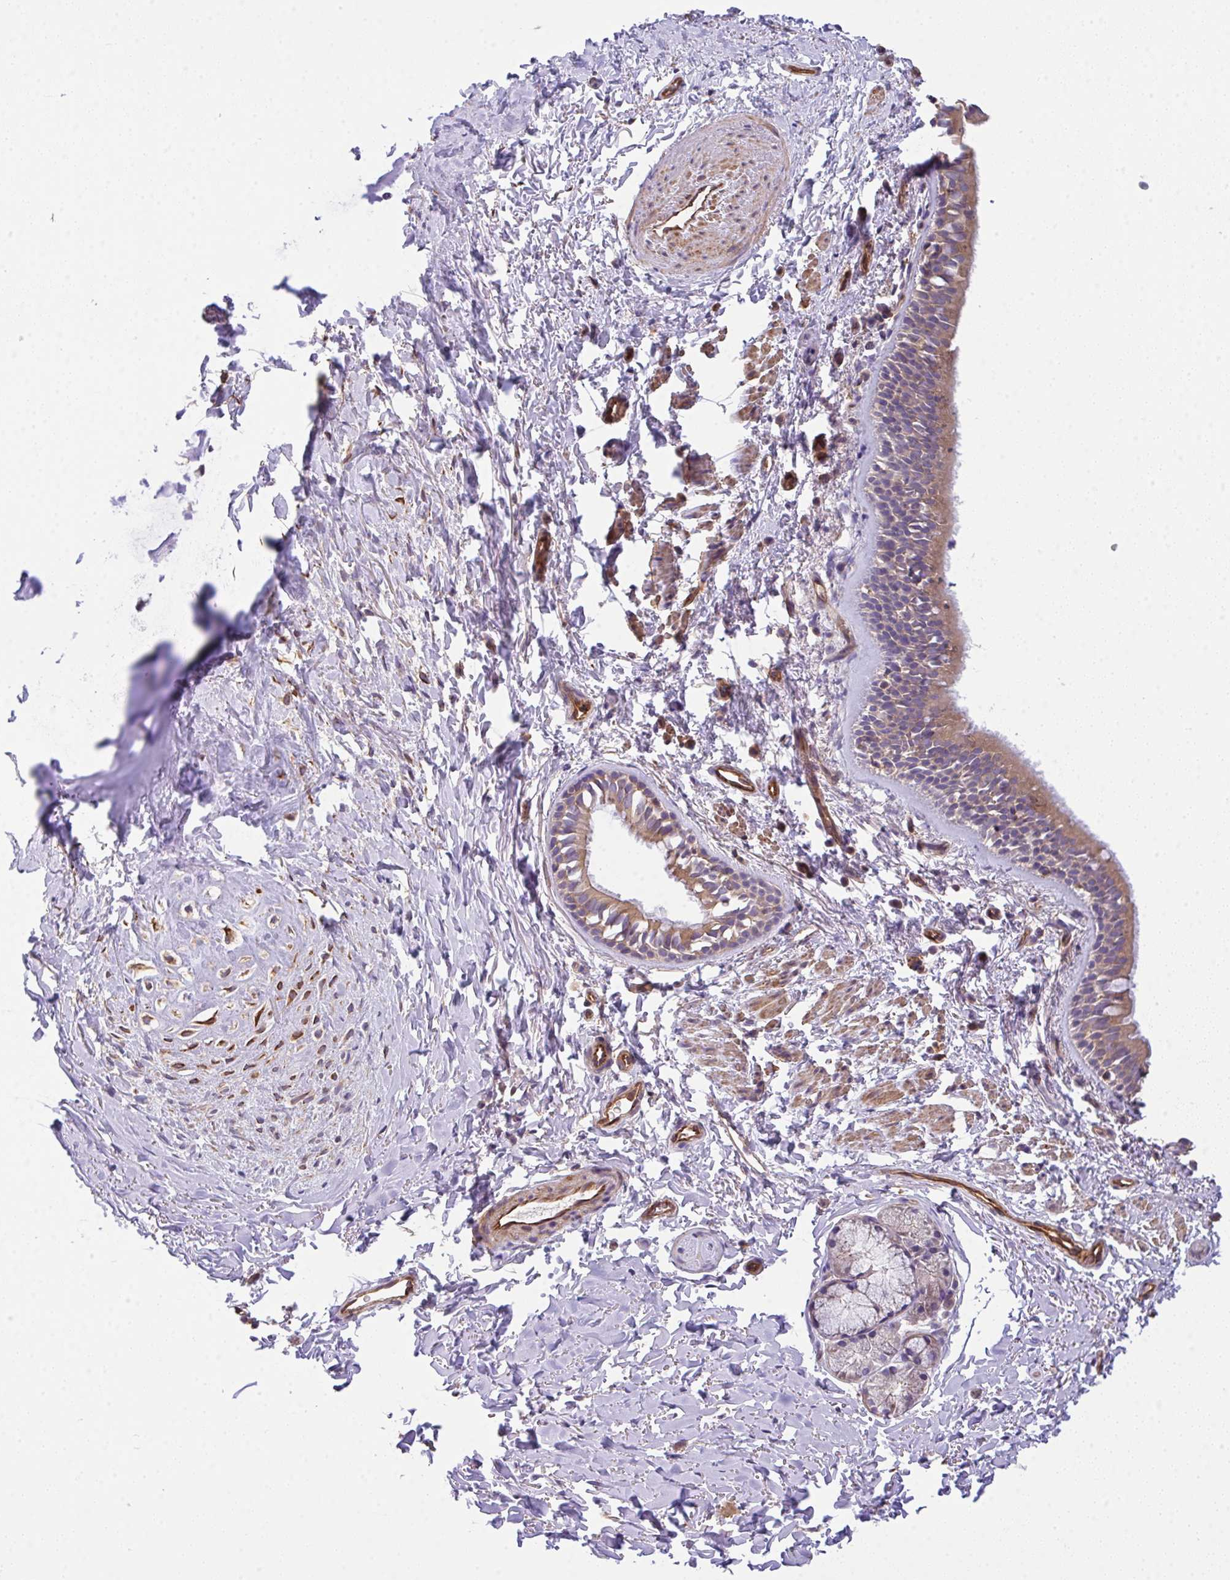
{"staining": {"intensity": "moderate", "quantity": ">75%", "location": "cytoplasmic/membranous"}, "tissue": "bronchus", "cell_type": "Respiratory epithelial cells", "image_type": "normal", "snomed": [{"axis": "morphology", "description": "Normal tissue, NOS"}, {"axis": "topography", "description": "Lymph node"}, {"axis": "topography", "description": "Cartilage tissue"}, {"axis": "topography", "description": "Bronchus"}], "caption": "High-power microscopy captured an immunohistochemistry histopathology image of unremarkable bronchus, revealing moderate cytoplasmic/membranous staining in about >75% of respiratory epithelial cells. The staining is performed using DAB brown chromogen to label protein expression. The nuclei are counter-stained blue using hematoxylin.", "gene": "TMEM229A", "patient": {"sex": "female", "age": 70}}